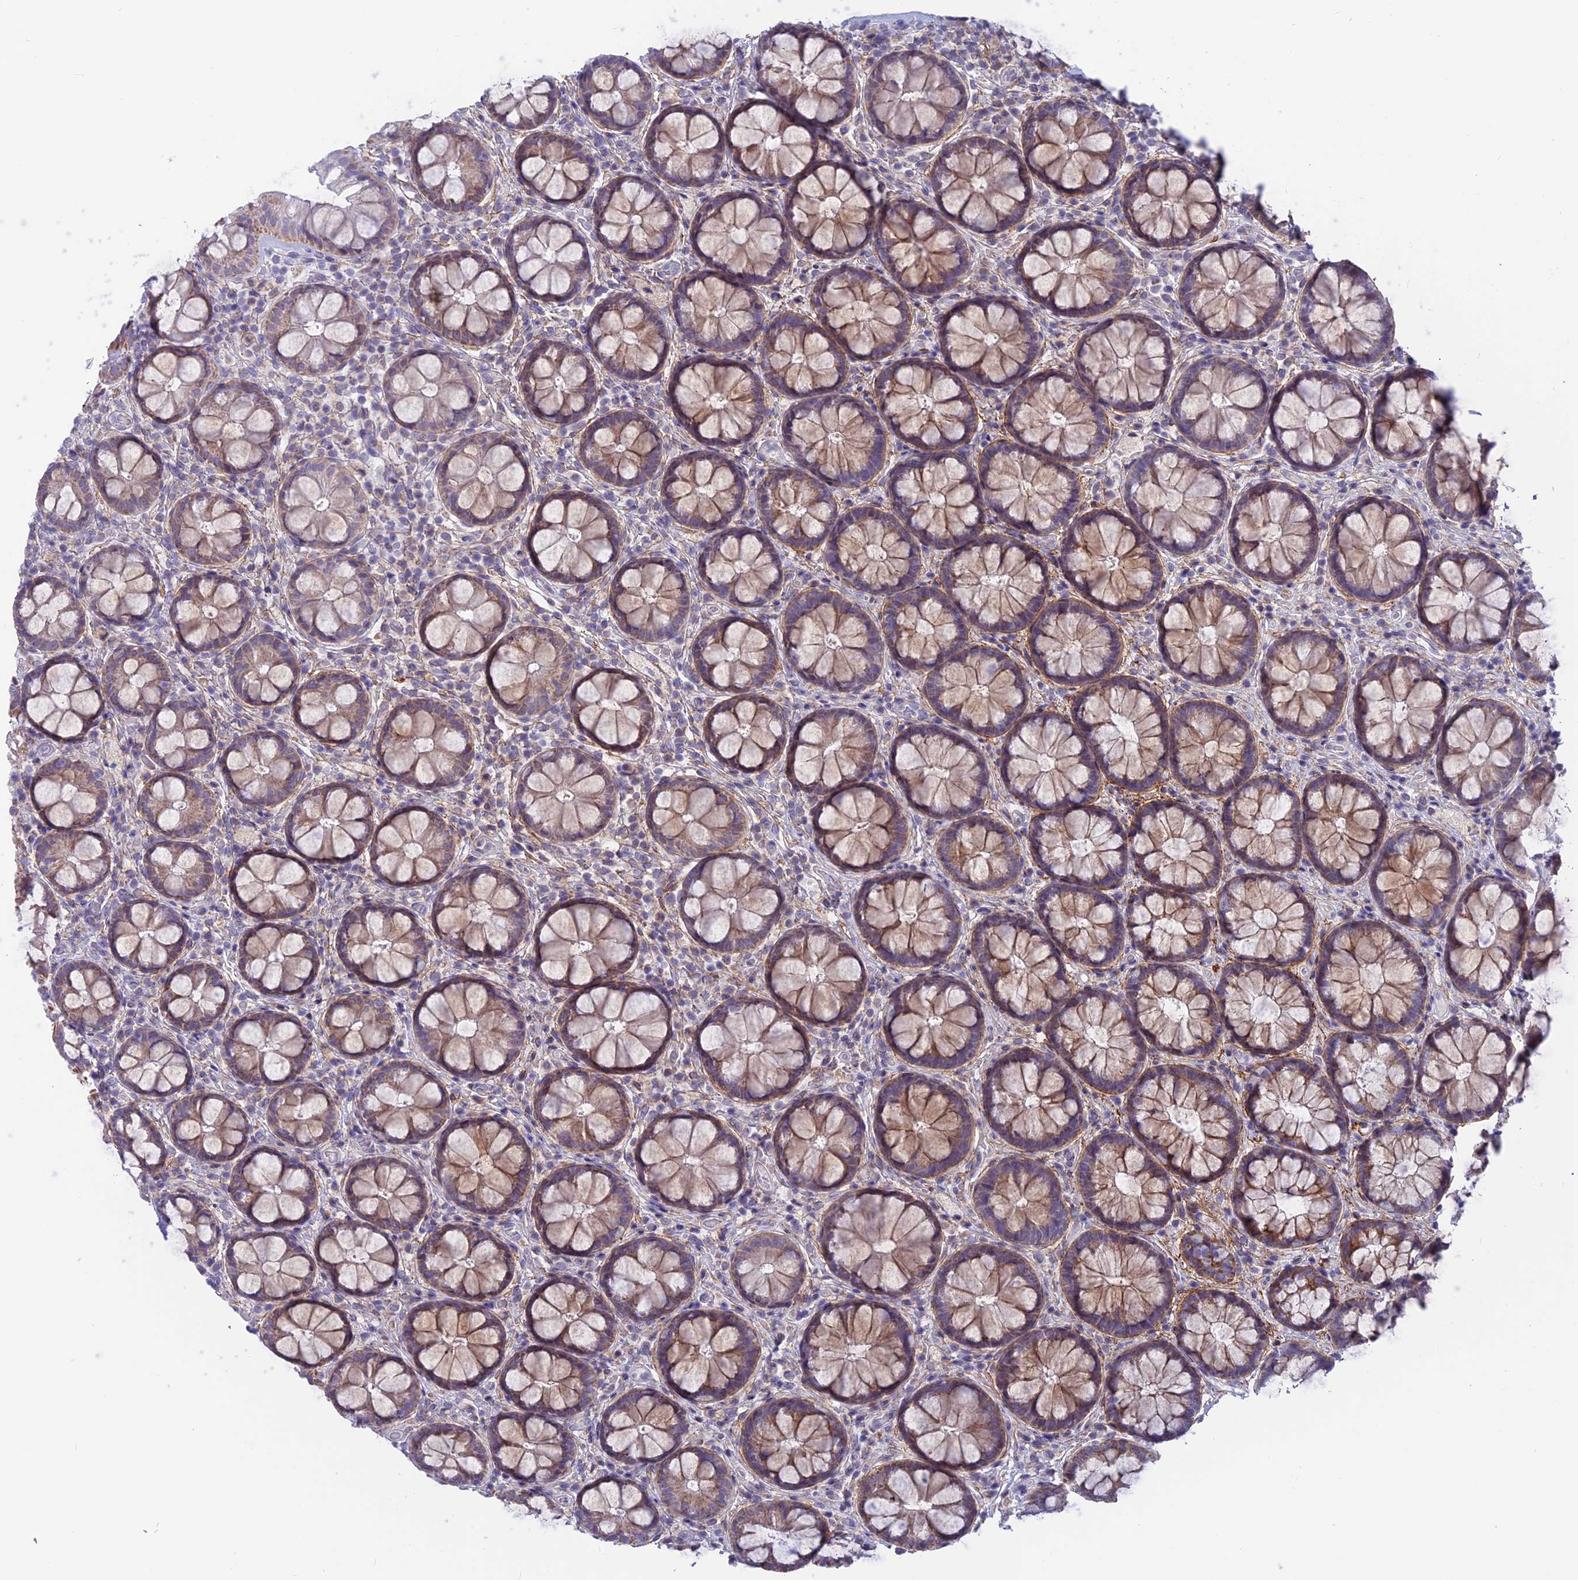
{"staining": {"intensity": "moderate", "quantity": "25%-75%", "location": "cytoplasmic/membranous"}, "tissue": "rectum", "cell_type": "Glandular cells", "image_type": "normal", "snomed": [{"axis": "morphology", "description": "Normal tissue, NOS"}, {"axis": "topography", "description": "Rectum"}], "caption": "Approximately 25%-75% of glandular cells in benign rectum exhibit moderate cytoplasmic/membranous protein positivity as visualized by brown immunohistochemical staining.", "gene": "PLAC9", "patient": {"sex": "male", "age": 83}}